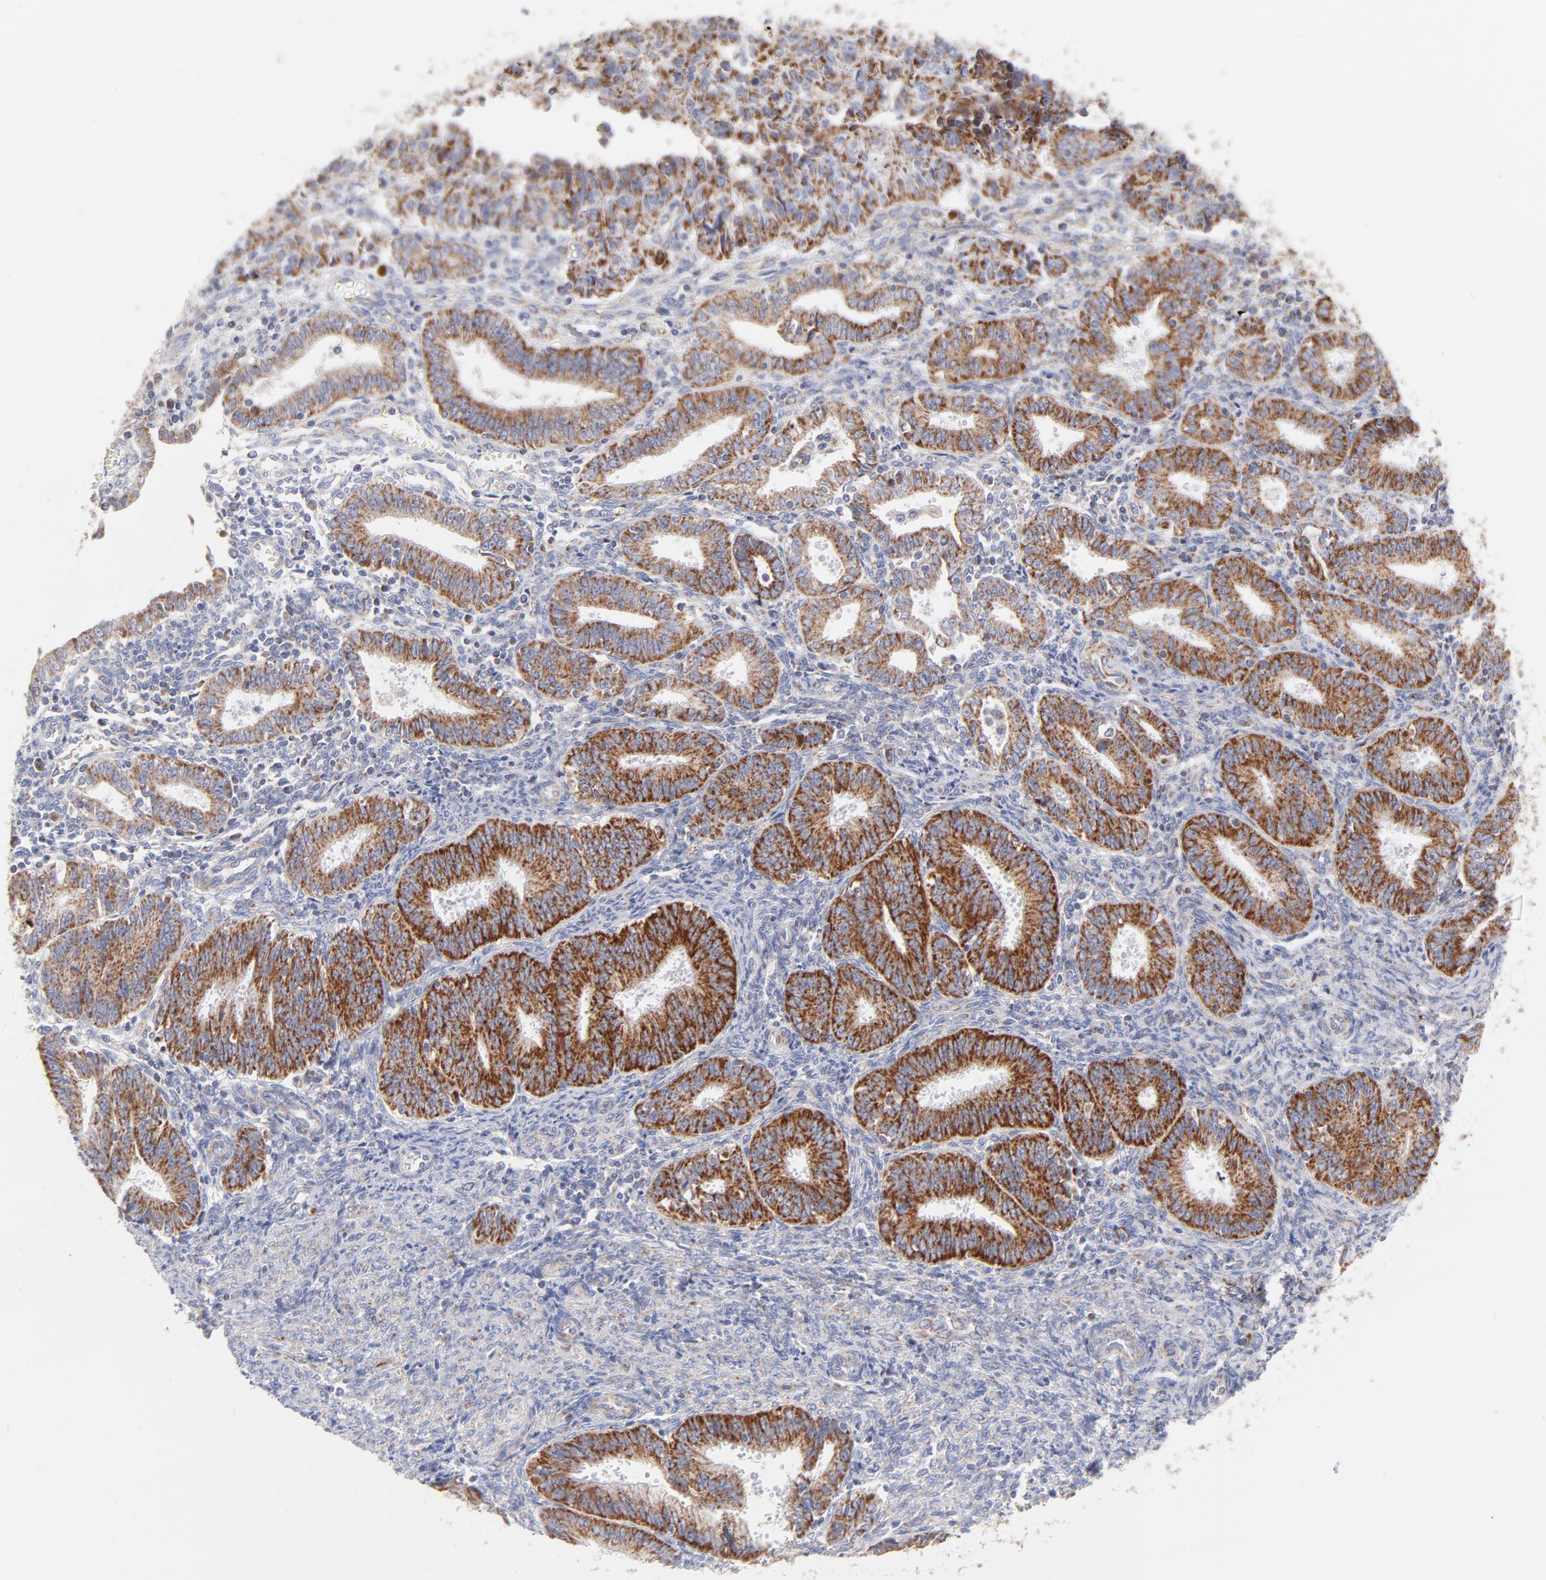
{"staining": {"intensity": "moderate", "quantity": ">75%", "location": "cytoplasmic/membranous"}, "tissue": "endometrial cancer", "cell_type": "Tumor cells", "image_type": "cancer", "snomed": [{"axis": "morphology", "description": "Adenocarcinoma, NOS"}, {"axis": "topography", "description": "Endometrium"}], "caption": "A high-resolution image shows immunohistochemistry staining of endometrial cancer, which reveals moderate cytoplasmic/membranous positivity in about >75% of tumor cells.", "gene": "TIMM8A", "patient": {"sex": "female", "age": 42}}